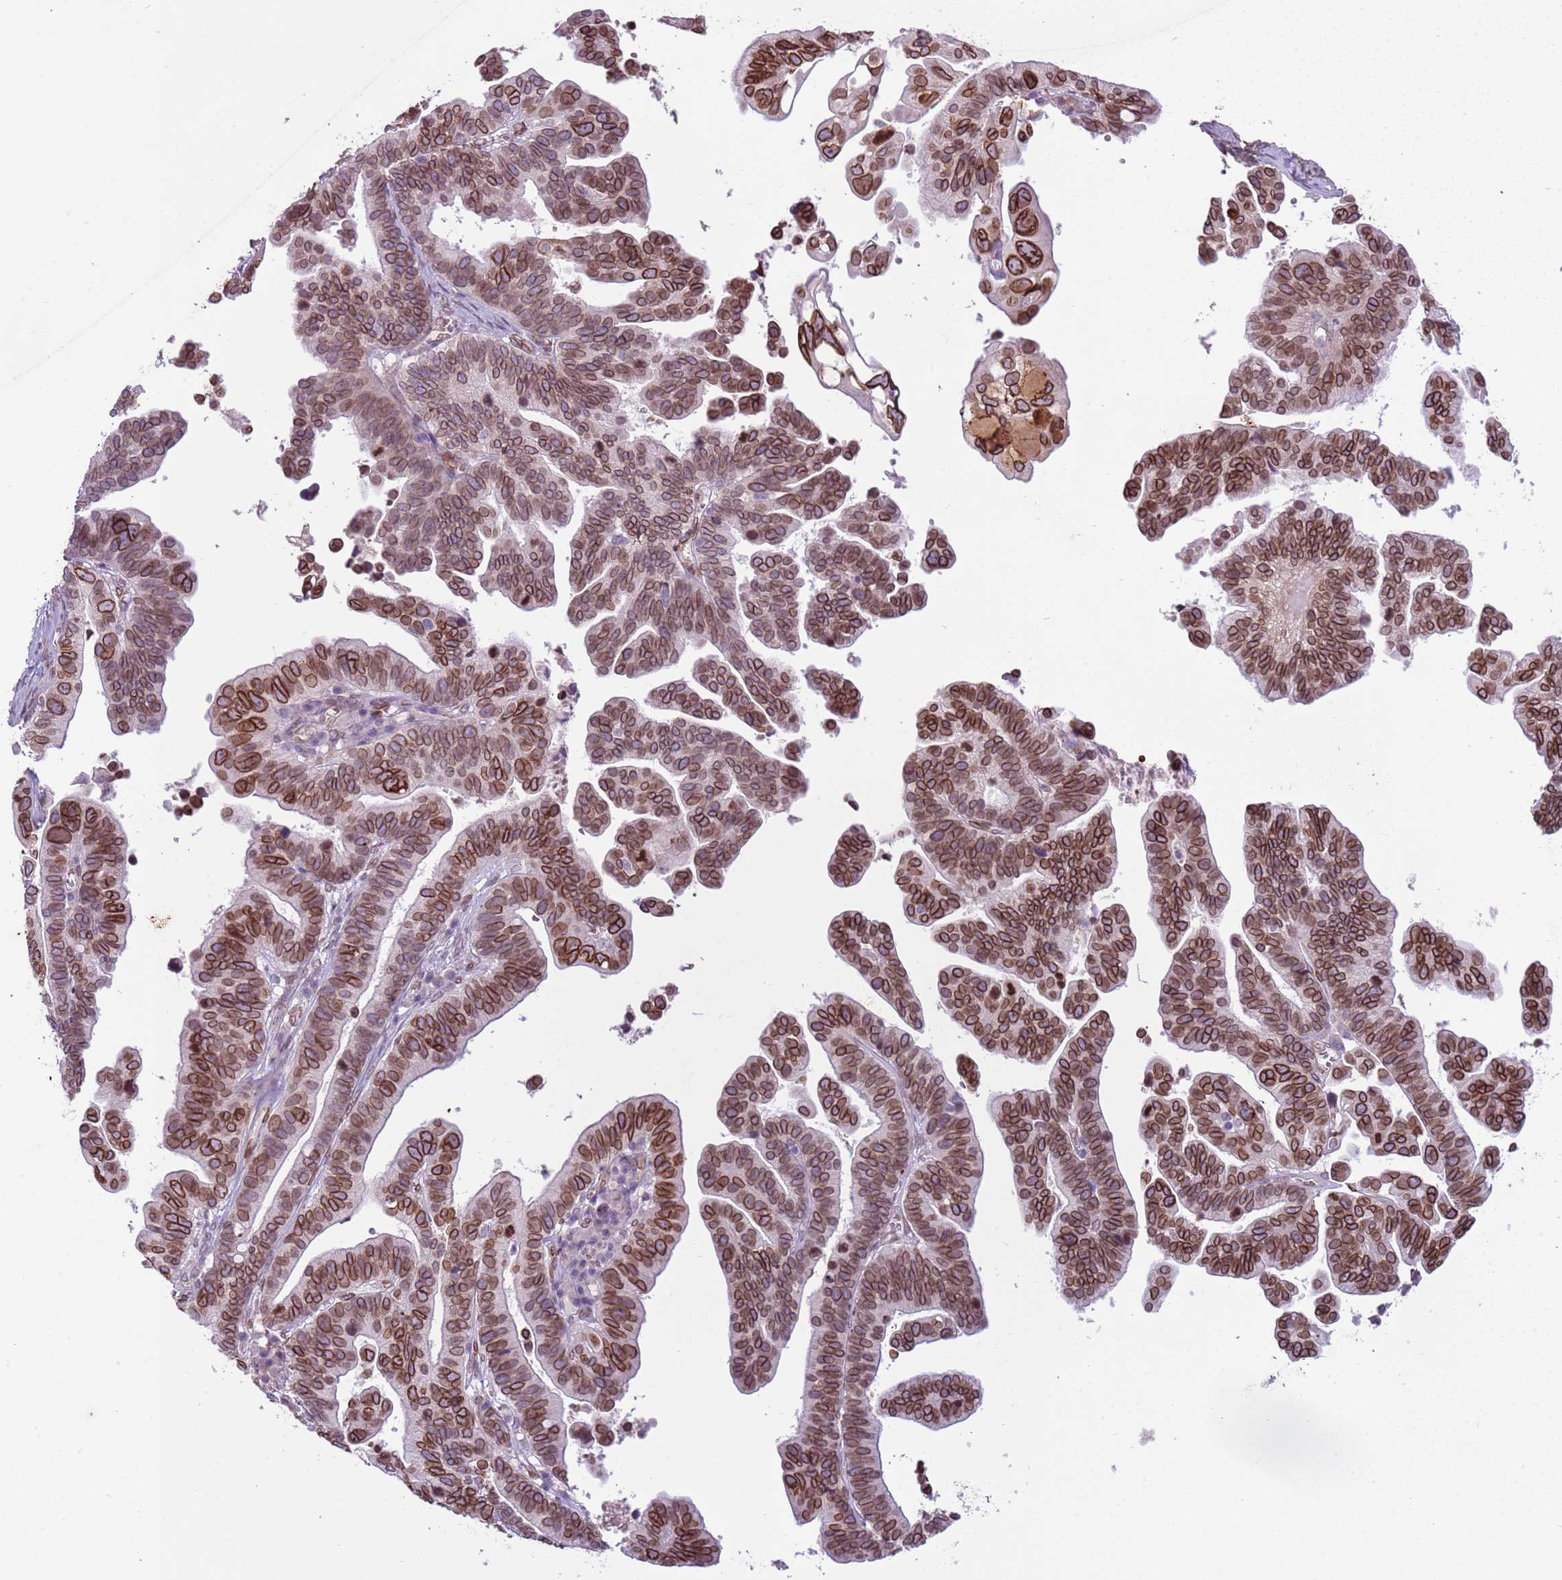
{"staining": {"intensity": "strong", "quantity": ">75%", "location": "cytoplasmic/membranous,nuclear"}, "tissue": "ovarian cancer", "cell_type": "Tumor cells", "image_type": "cancer", "snomed": [{"axis": "morphology", "description": "Cystadenocarcinoma, serous, NOS"}, {"axis": "topography", "description": "Ovary"}], "caption": "Immunohistochemistry (DAB (3,3'-diaminobenzidine)) staining of serous cystadenocarcinoma (ovarian) demonstrates strong cytoplasmic/membranous and nuclear protein staining in about >75% of tumor cells. The protein of interest is shown in brown color, while the nuclei are stained blue.", "gene": "TMEM47", "patient": {"sex": "female", "age": 56}}